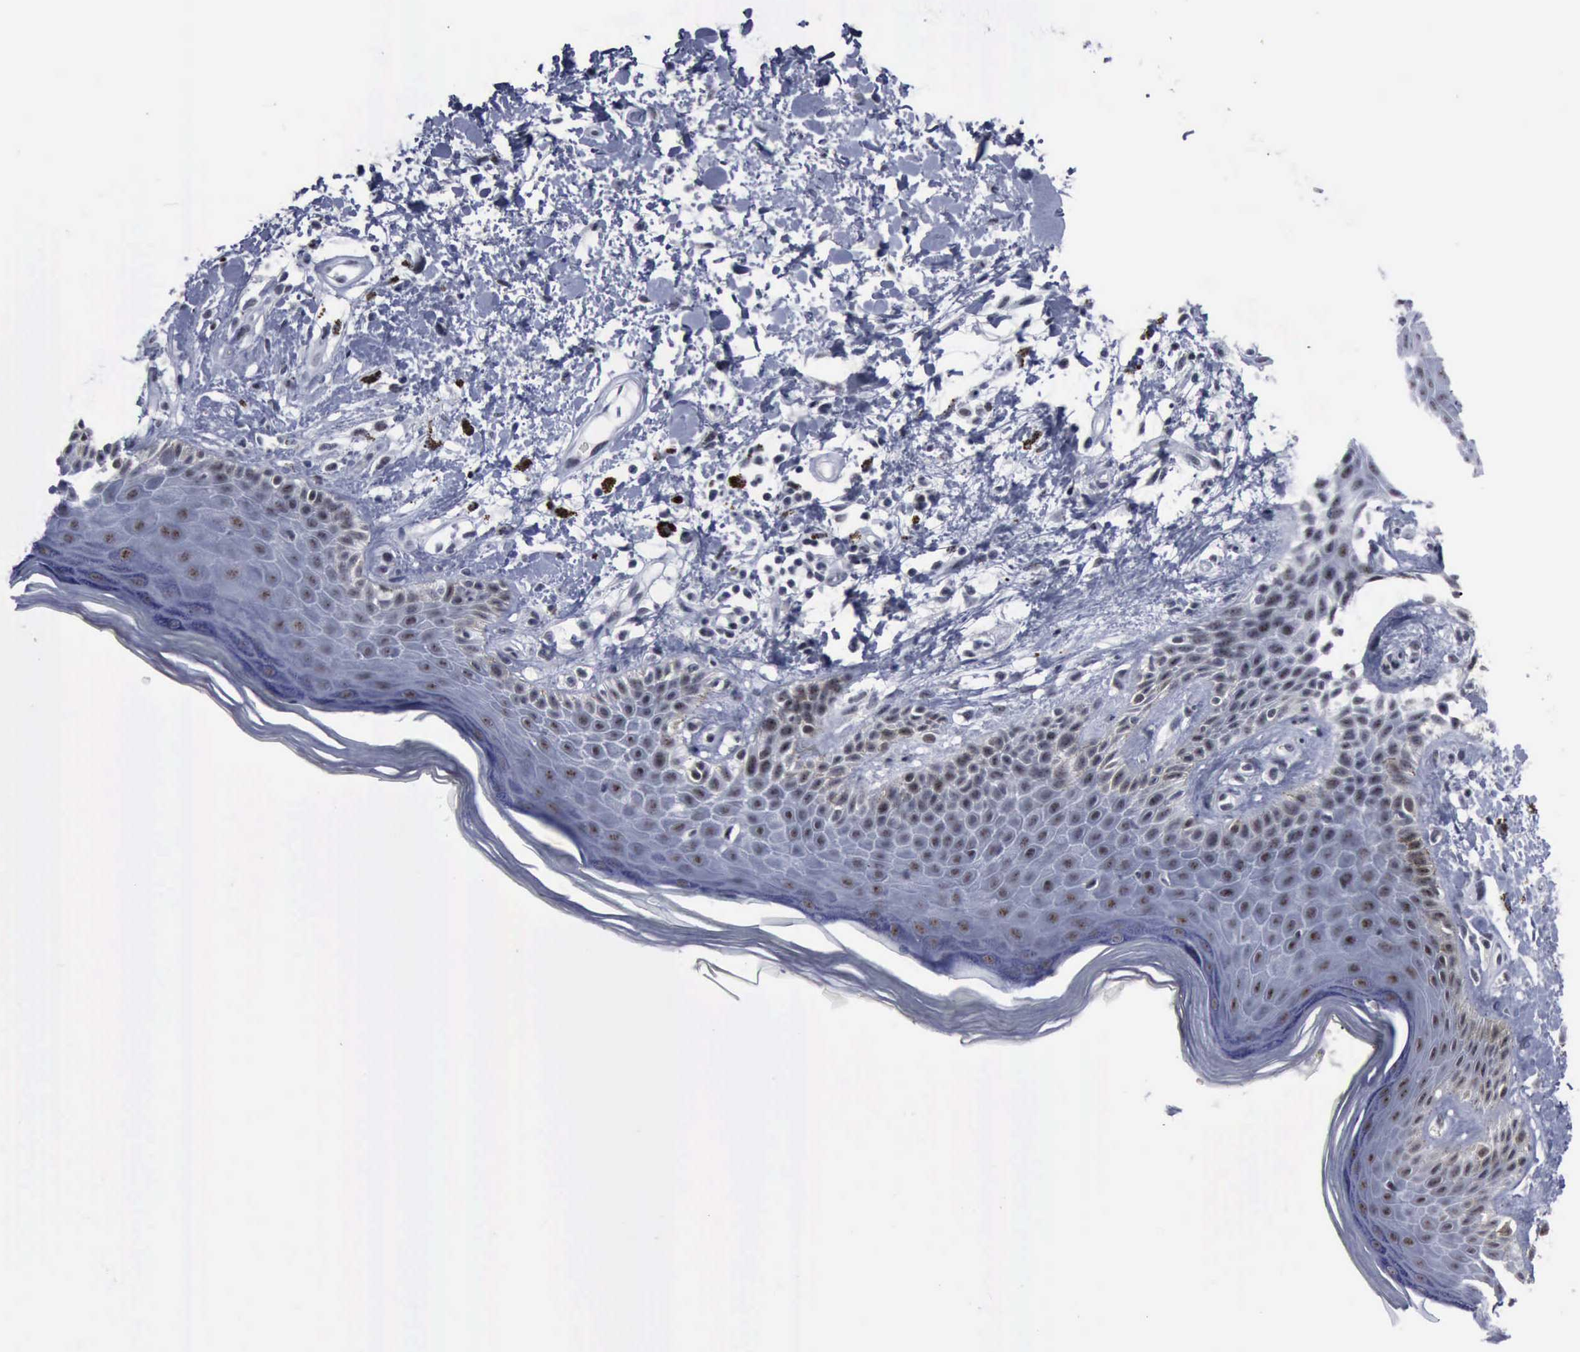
{"staining": {"intensity": "negative", "quantity": "none", "location": "none"}, "tissue": "skin", "cell_type": "Epidermal cells", "image_type": "normal", "snomed": [{"axis": "morphology", "description": "Normal tissue, NOS"}, {"axis": "topography", "description": "Anal"}], "caption": "An immunohistochemistry (IHC) micrograph of benign skin is shown. There is no staining in epidermal cells of skin. The staining is performed using DAB brown chromogen with nuclei counter-stained in using hematoxylin.", "gene": "BRD1", "patient": {"sex": "female", "age": 78}}